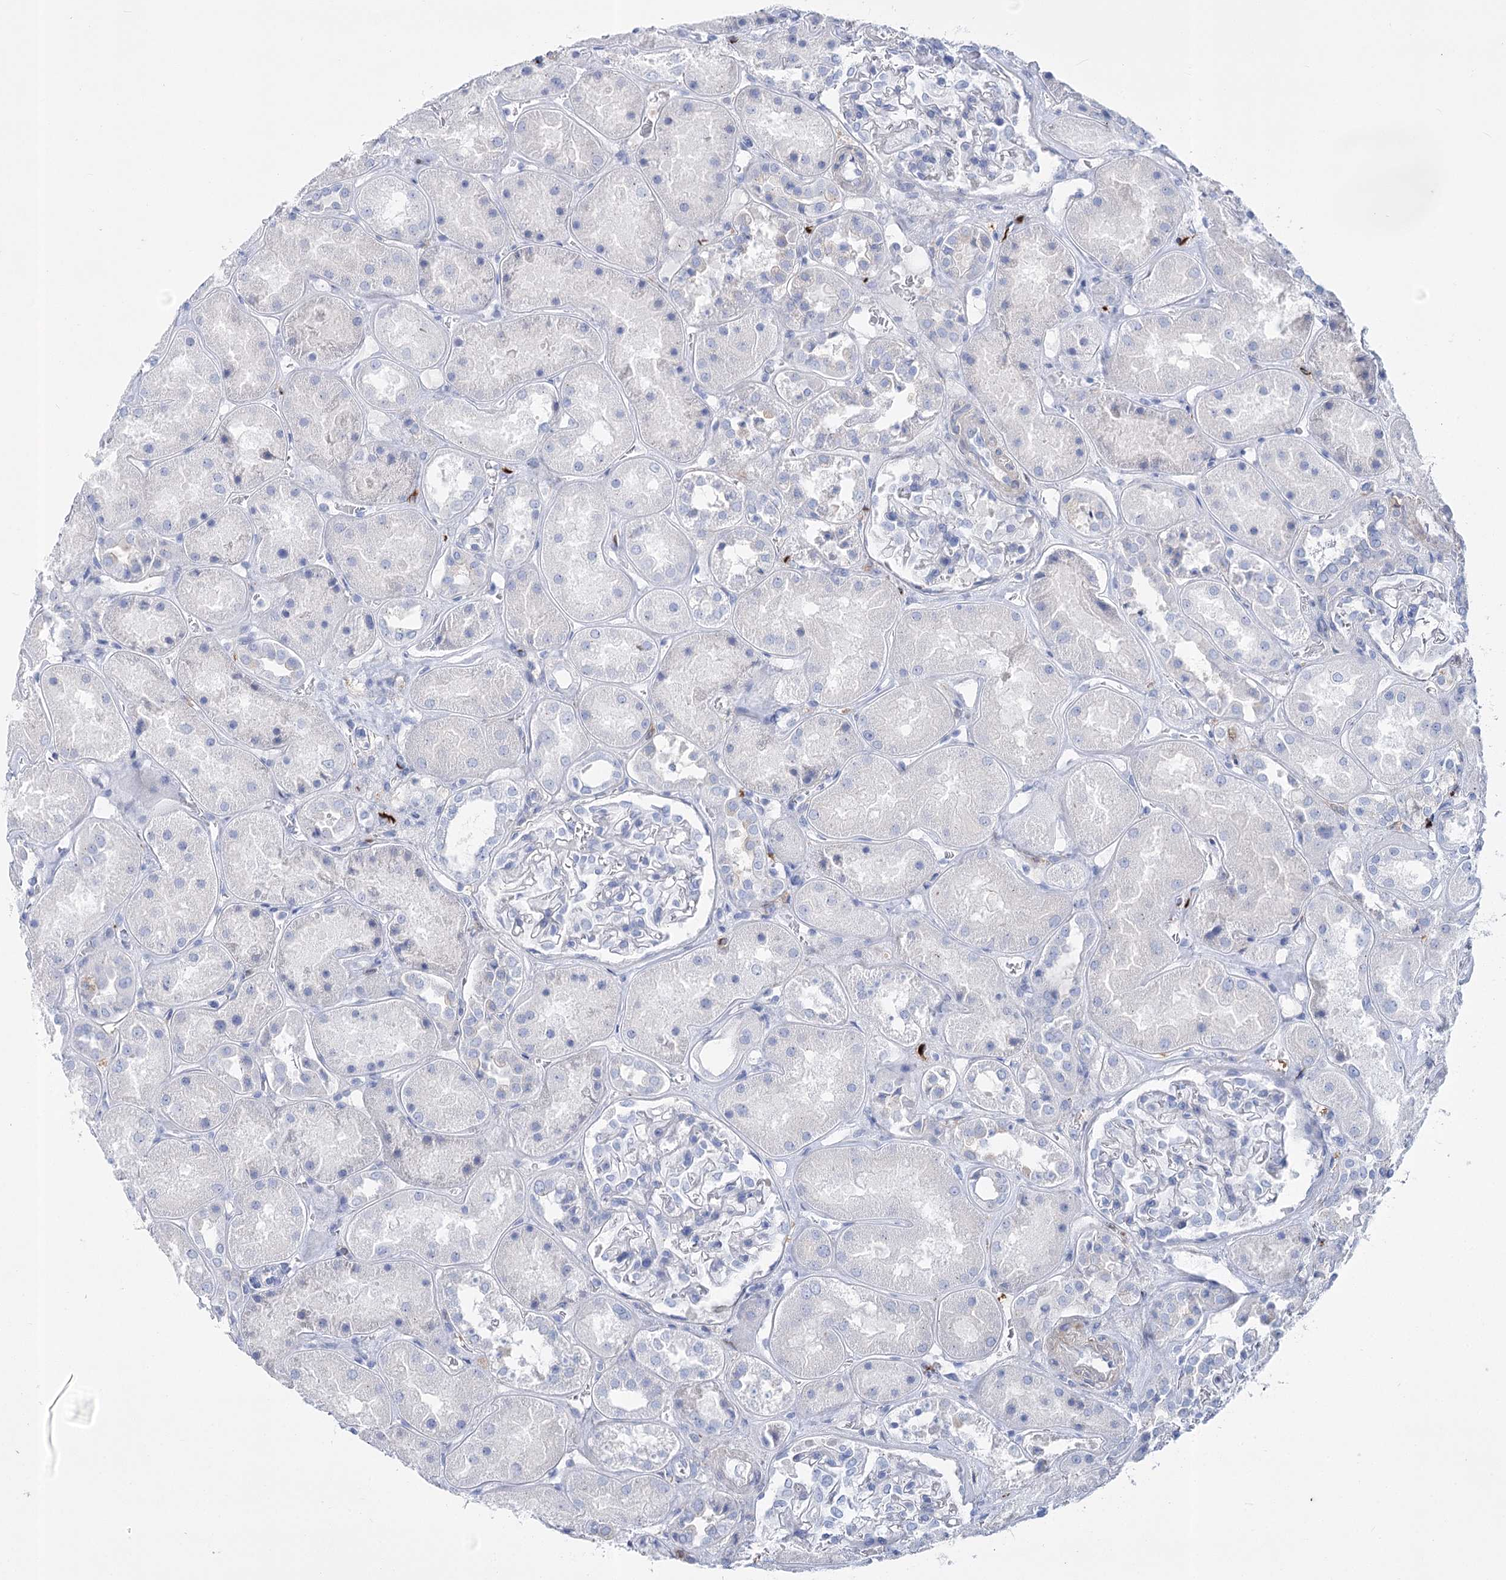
{"staining": {"intensity": "negative", "quantity": "none", "location": "none"}, "tissue": "kidney", "cell_type": "Cells in glomeruli", "image_type": "normal", "snomed": [{"axis": "morphology", "description": "Normal tissue, NOS"}, {"axis": "topography", "description": "Kidney"}], "caption": "High power microscopy histopathology image of an immunohistochemistry image of unremarkable kidney, revealing no significant expression in cells in glomeruli.", "gene": "PCDHA1", "patient": {"sex": "male", "age": 70}}